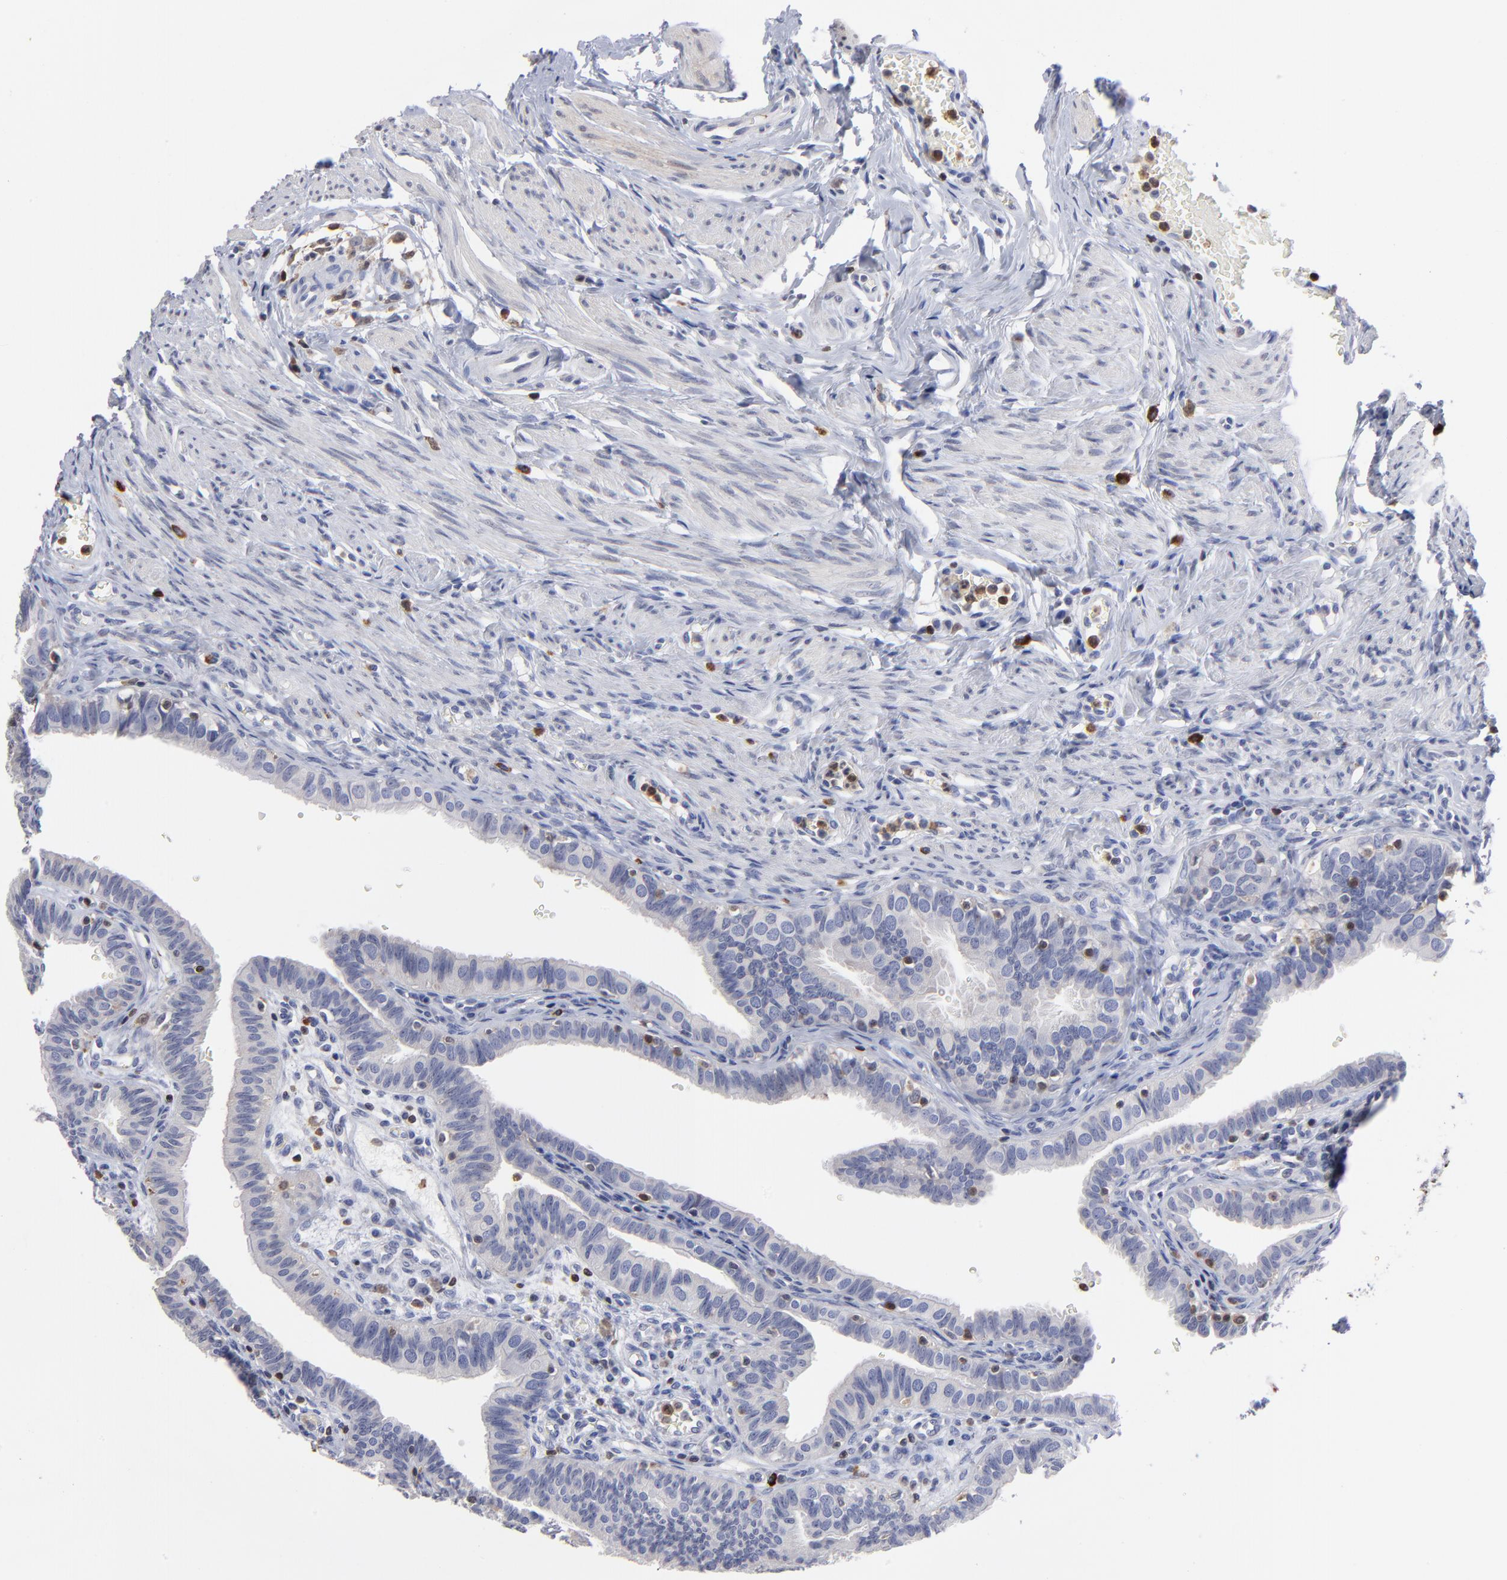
{"staining": {"intensity": "negative", "quantity": "none", "location": "none"}, "tissue": "fallopian tube", "cell_type": "Glandular cells", "image_type": "normal", "snomed": [{"axis": "morphology", "description": "Normal tissue, NOS"}, {"axis": "topography", "description": "Fallopian tube"}, {"axis": "topography", "description": "Ovary"}], "caption": "Immunohistochemistry (IHC) photomicrograph of unremarkable fallopian tube: human fallopian tube stained with DAB exhibits no significant protein expression in glandular cells. The staining was performed using DAB (3,3'-diaminobenzidine) to visualize the protein expression in brown, while the nuclei were stained in blue with hematoxylin (Magnification: 20x).", "gene": "TBXT", "patient": {"sex": "female", "age": 51}}